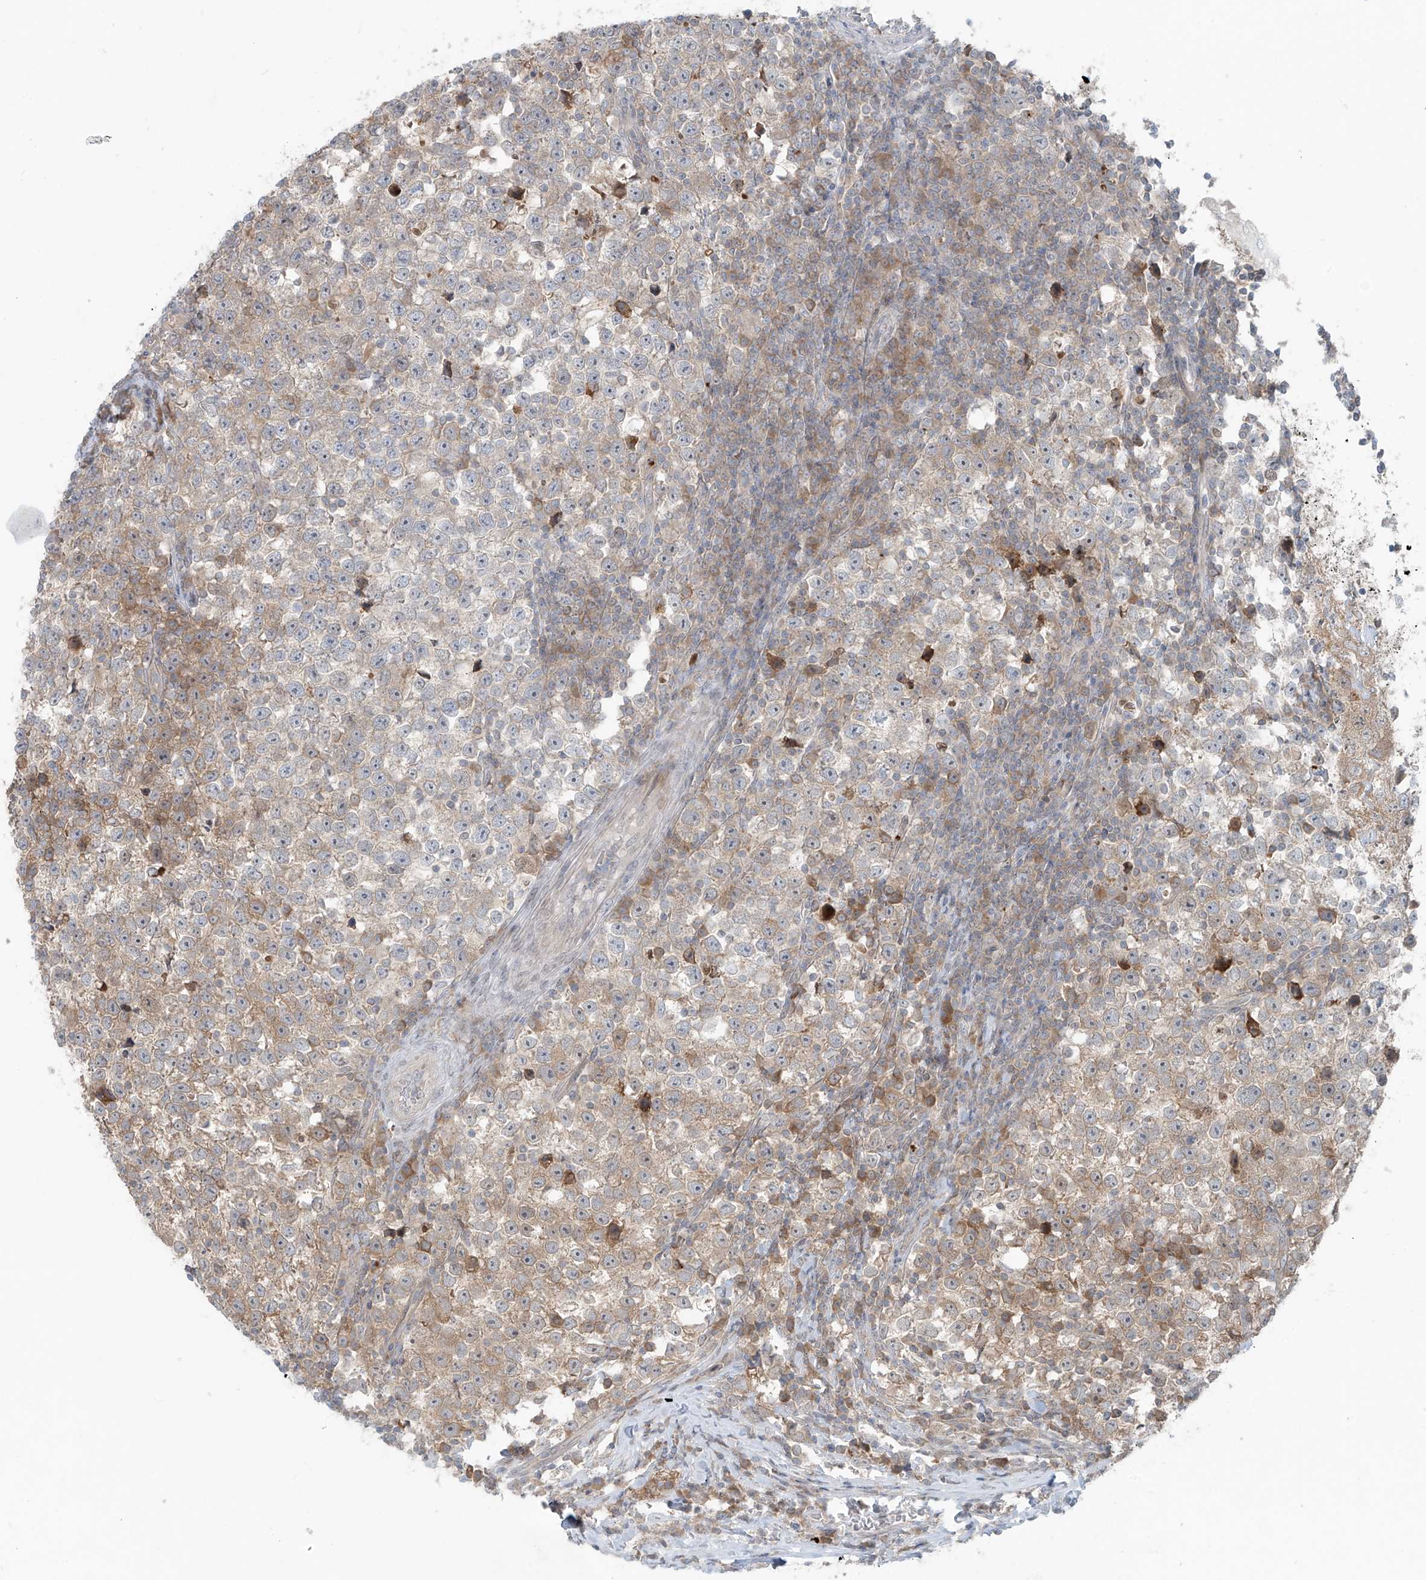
{"staining": {"intensity": "weak", "quantity": "25%-75%", "location": "cytoplasmic/membranous"}, "tissue": "testis cancer", "cell_type": "Tumor cells", "image_type": "cancer", "snomed": [{"axis": "morphology", "description": "Normal tissue, NOS"}, {"axis": "morphology", "description": "Seminoma, NOS"}, {"axis": "topography", "description": "Testis"}], "caption": "Seminoma (testis) tissue displays weak cytoplasmic/membranous expression in approximately 25%-75% of tumor cells", "gene": "PPAT", "patient": {"sex": "male", "age": 43}}